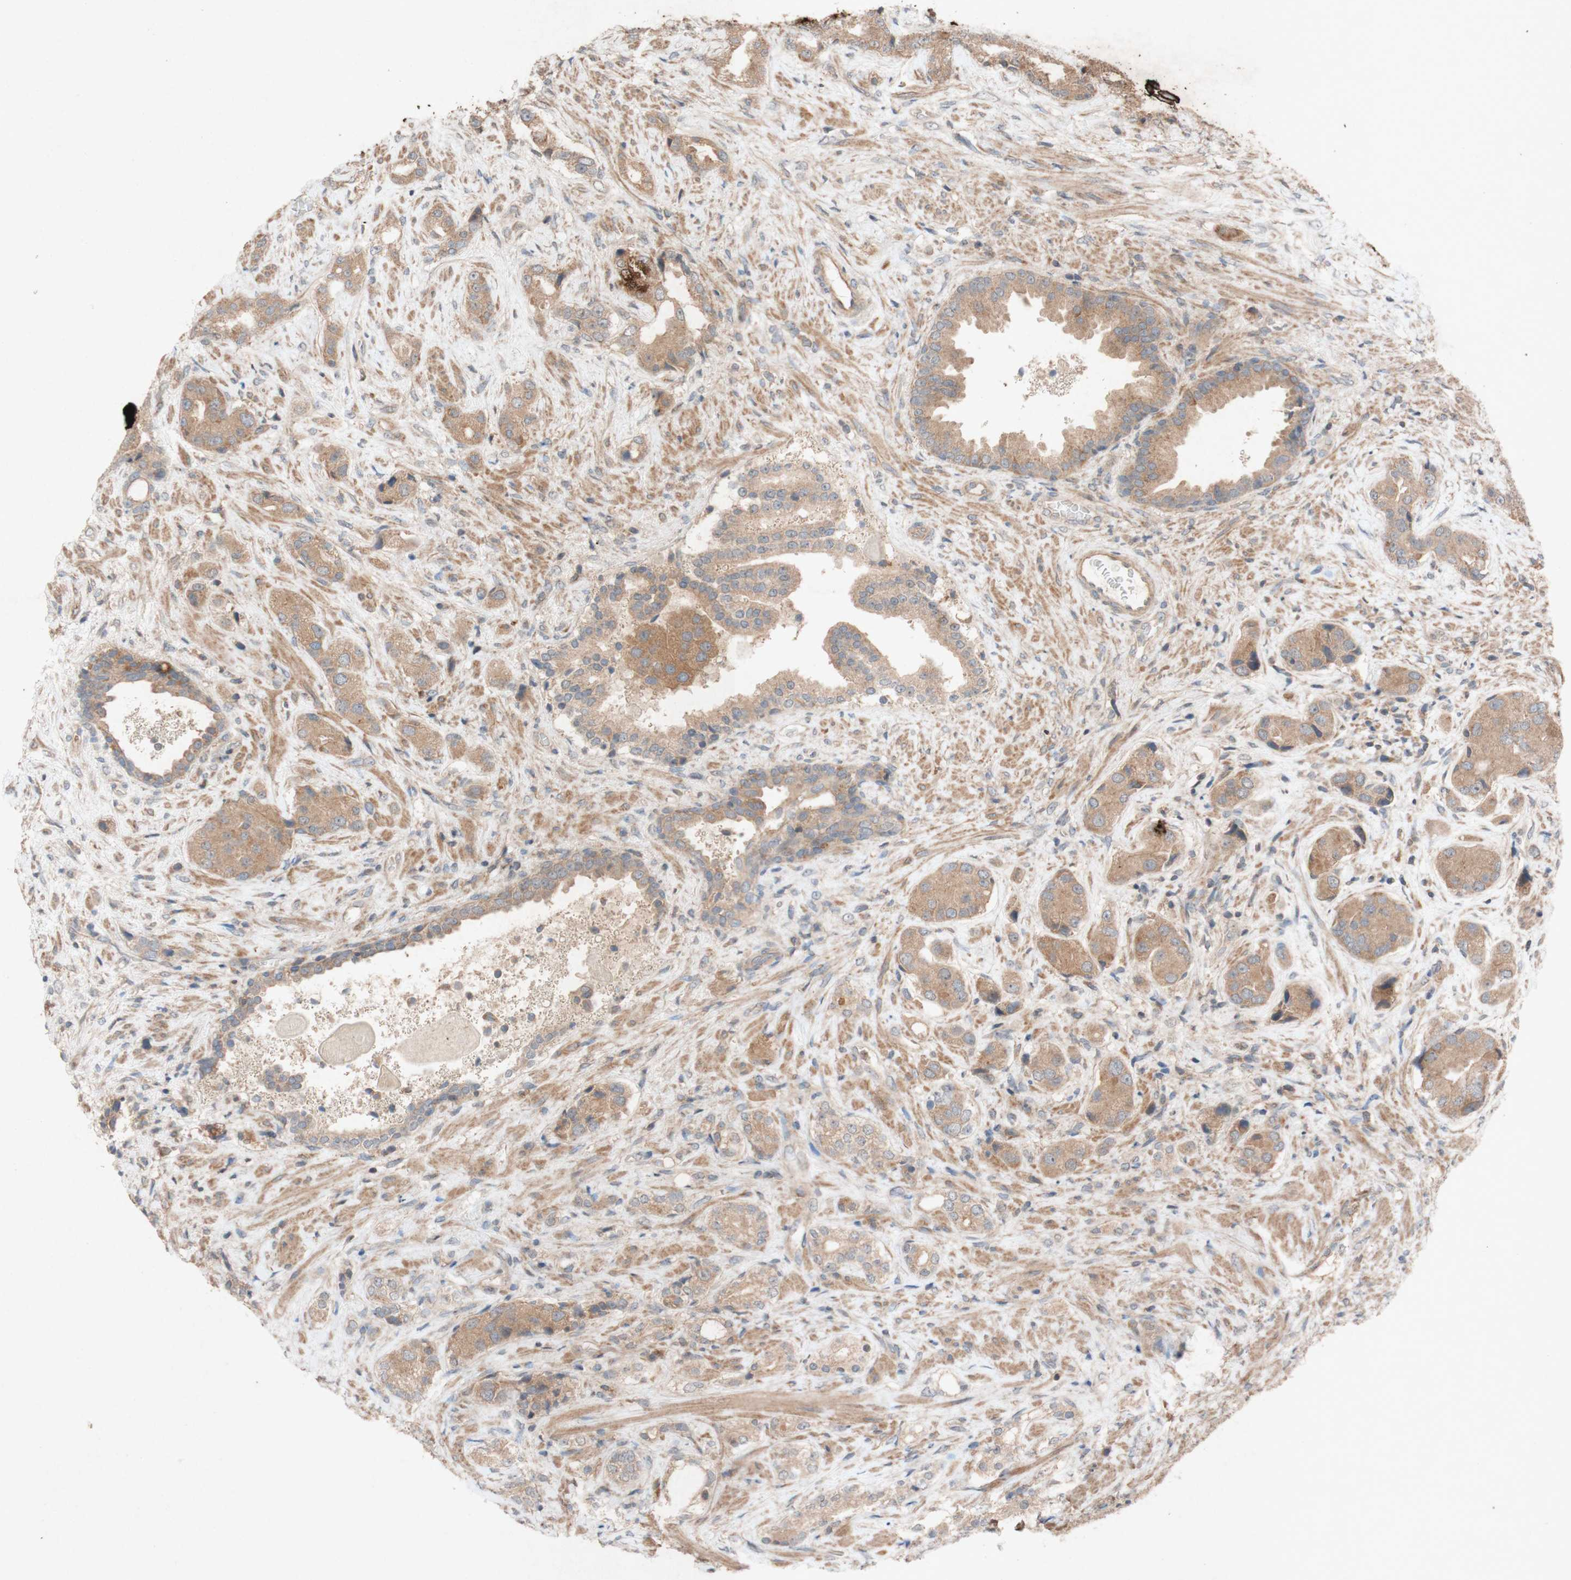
{"staining": {"intensity": "moderate", "quantity": ">75%", "location": "cytoplasmic/membranous"}, "tissue": "prostate cancer", "cell_type": "Tumor cells", "image_type": "cancer", "snomed": [{"axis": "morphology", "description": "Adenocarcinoma, High grade"}, {"axis": "topography", "description": "Prostate"}], "caption": "Moderate cytoplasmic/membranous expression is identified in about >75% of tumor cells in prostate adenocarcinoma (high-grade).", "gene": "ATP6V1F", "patient": {"sex": "male", "age": 71}}